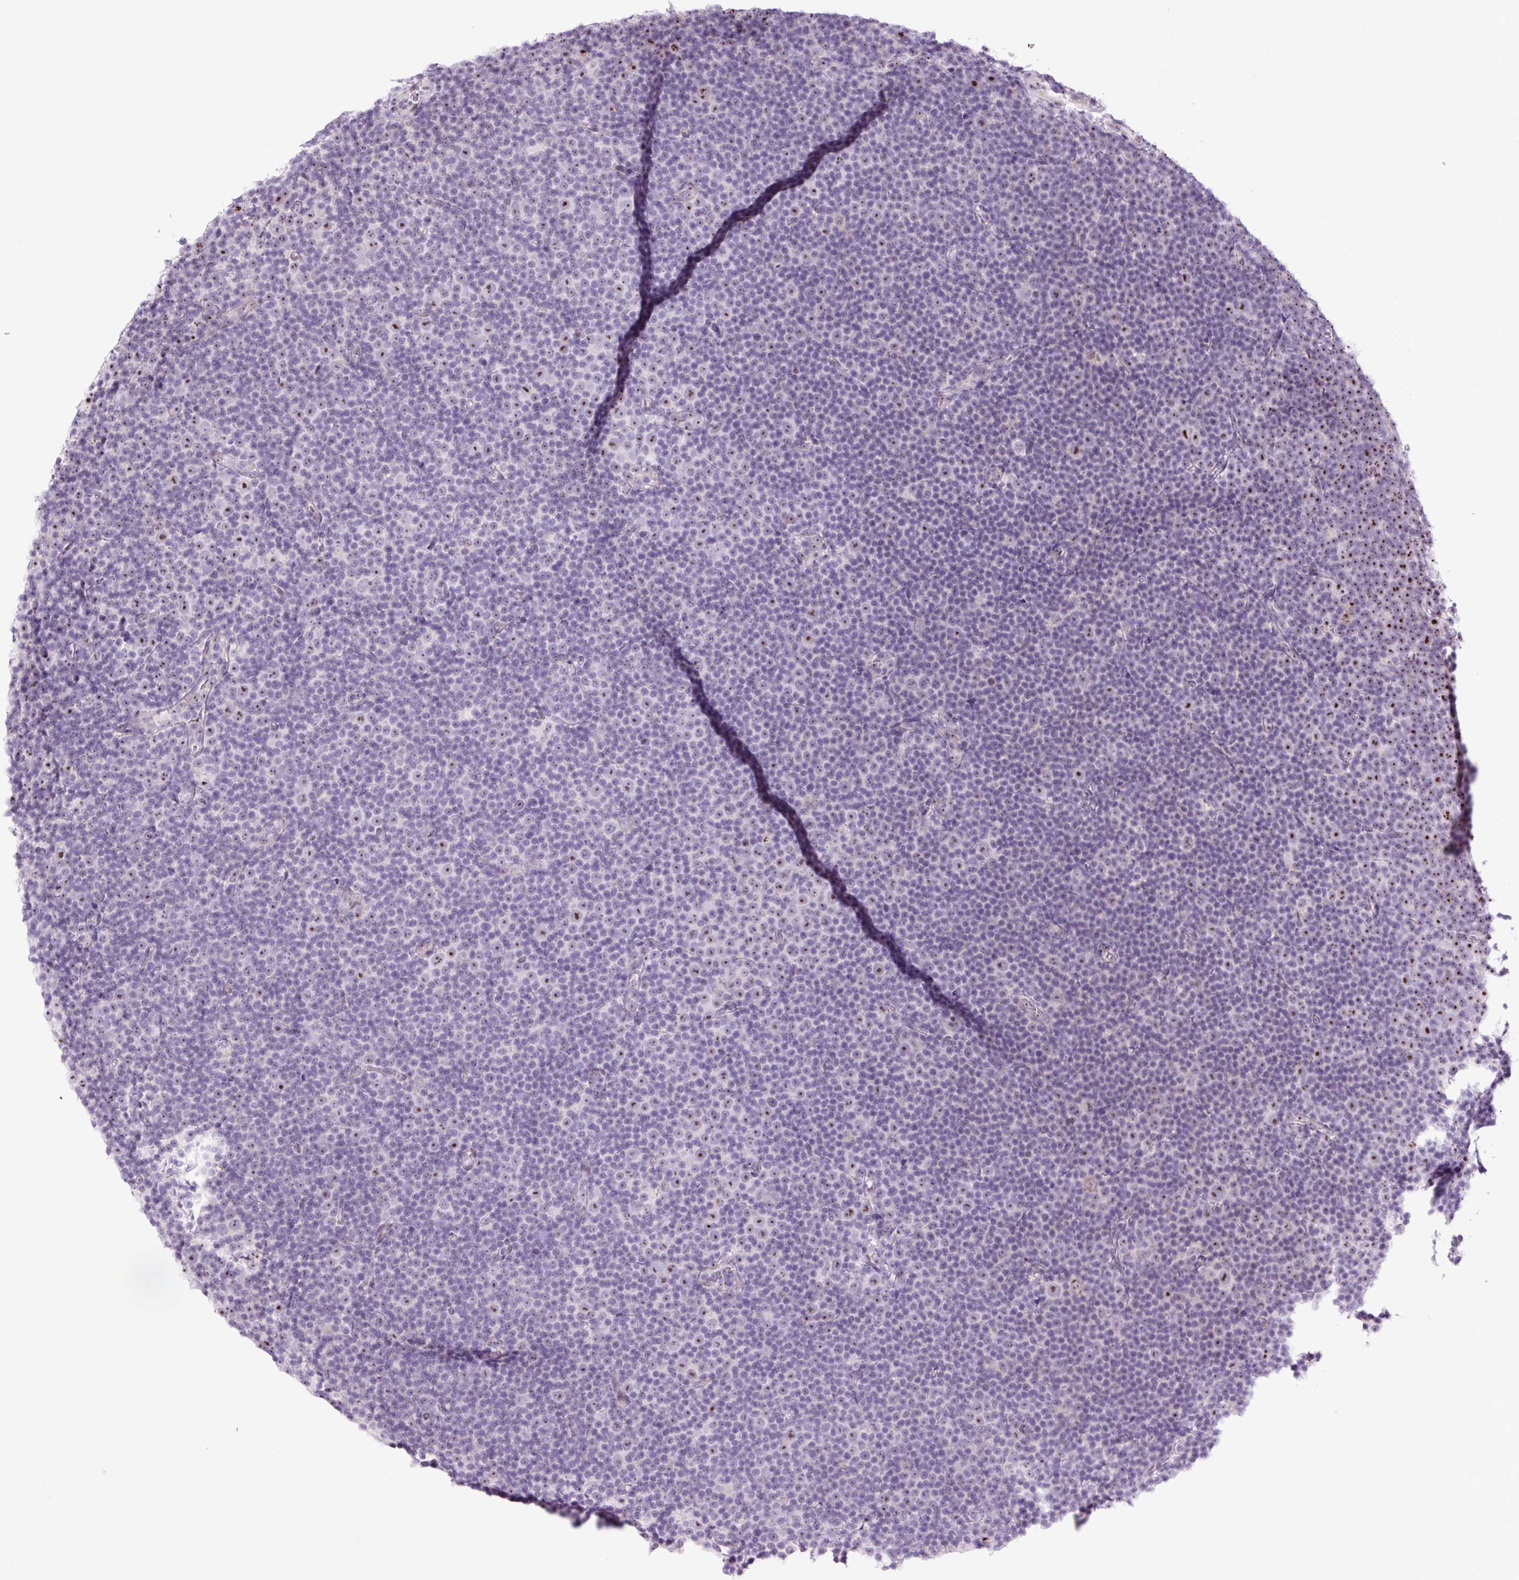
{"staining": {"intensity": "moderate", "quantity": "<25%", "location": "nuclear"}, "tissue": "lymphoma", "cell_type": "Tumor cells", "image_type": "cancer", "snomed": [{"axis": "morphology", "description": "Malignant lymphoma, non-Hodgkin's type, Low grade"}, {"axis": "topography", "description": "Lymph node"}], "caption": "This micrograph shows lymphoma stained with IHC to label a protein in brown. The nuclear of tumor cells show moderate positivity for the protein. Nuclei are counter-stained blue.", "gene": "RRS1", "patient": {"sex": "female", "age": 67}}